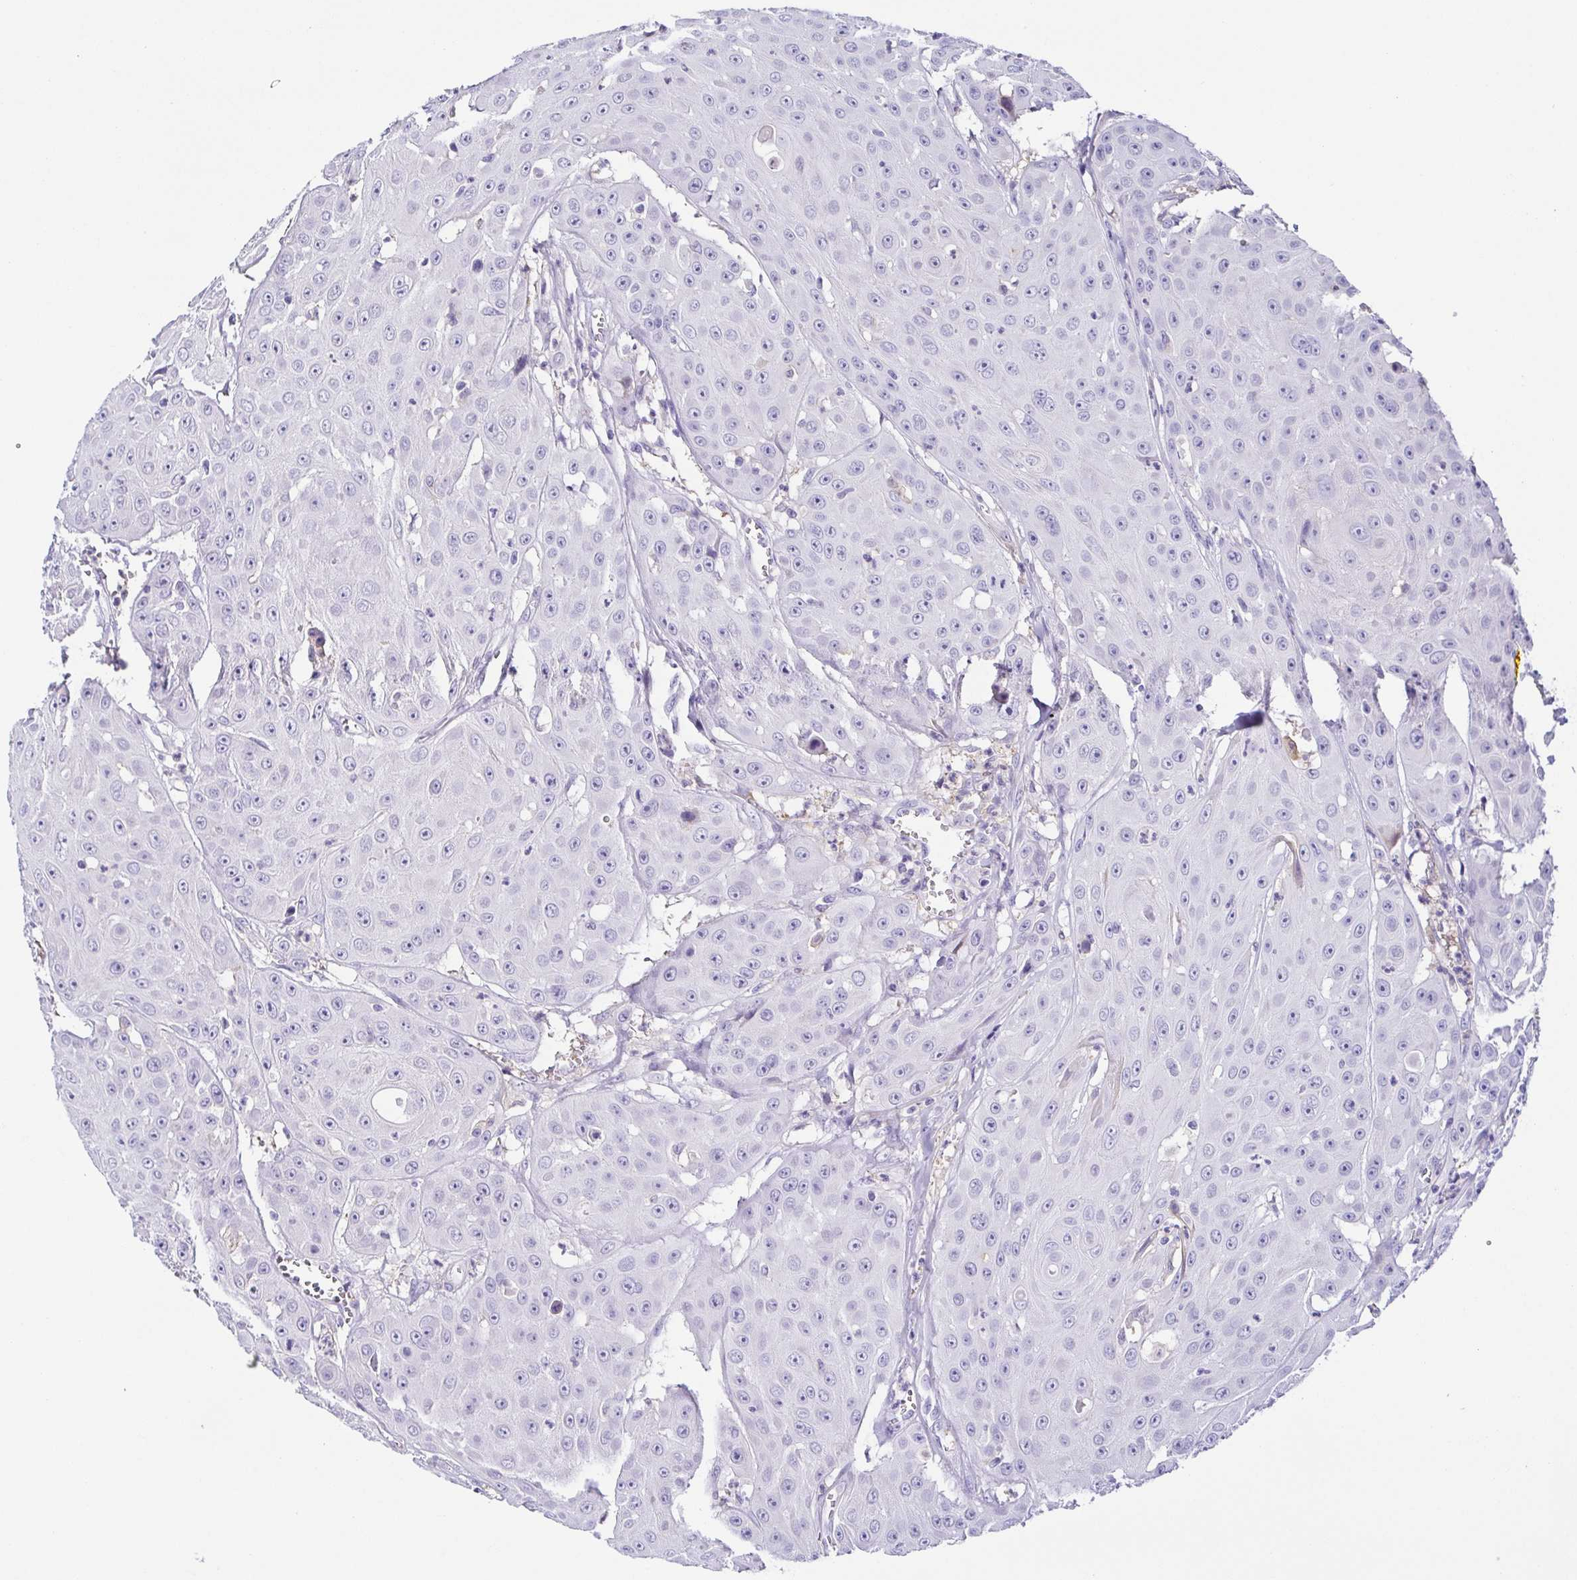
{"staining": {"intensity": "negative", "quantity": "none", "location": "none"}, "tissue": "head and neck cancer", "cell_type": "Tumor cells", "image_type": "cancer", "snomed": [{"axis": "morphology", "description": "Squamous cell carcinoma, NOS"}, {"axis": "topography", "description": "Oral tissue"}, {"axis": "topography", "description": "Head-Neck"}], "caption": "Immunohistochemistry photomicrograph of head and neck squamous cell carcinoma stained for a protein (brown), which exhibits no staining in tumor cells. (Brightfield microscopy of DAB IHC at high magnification).", "gene": "ANXA10", "patient": {"sex": "male", "age": 81}}